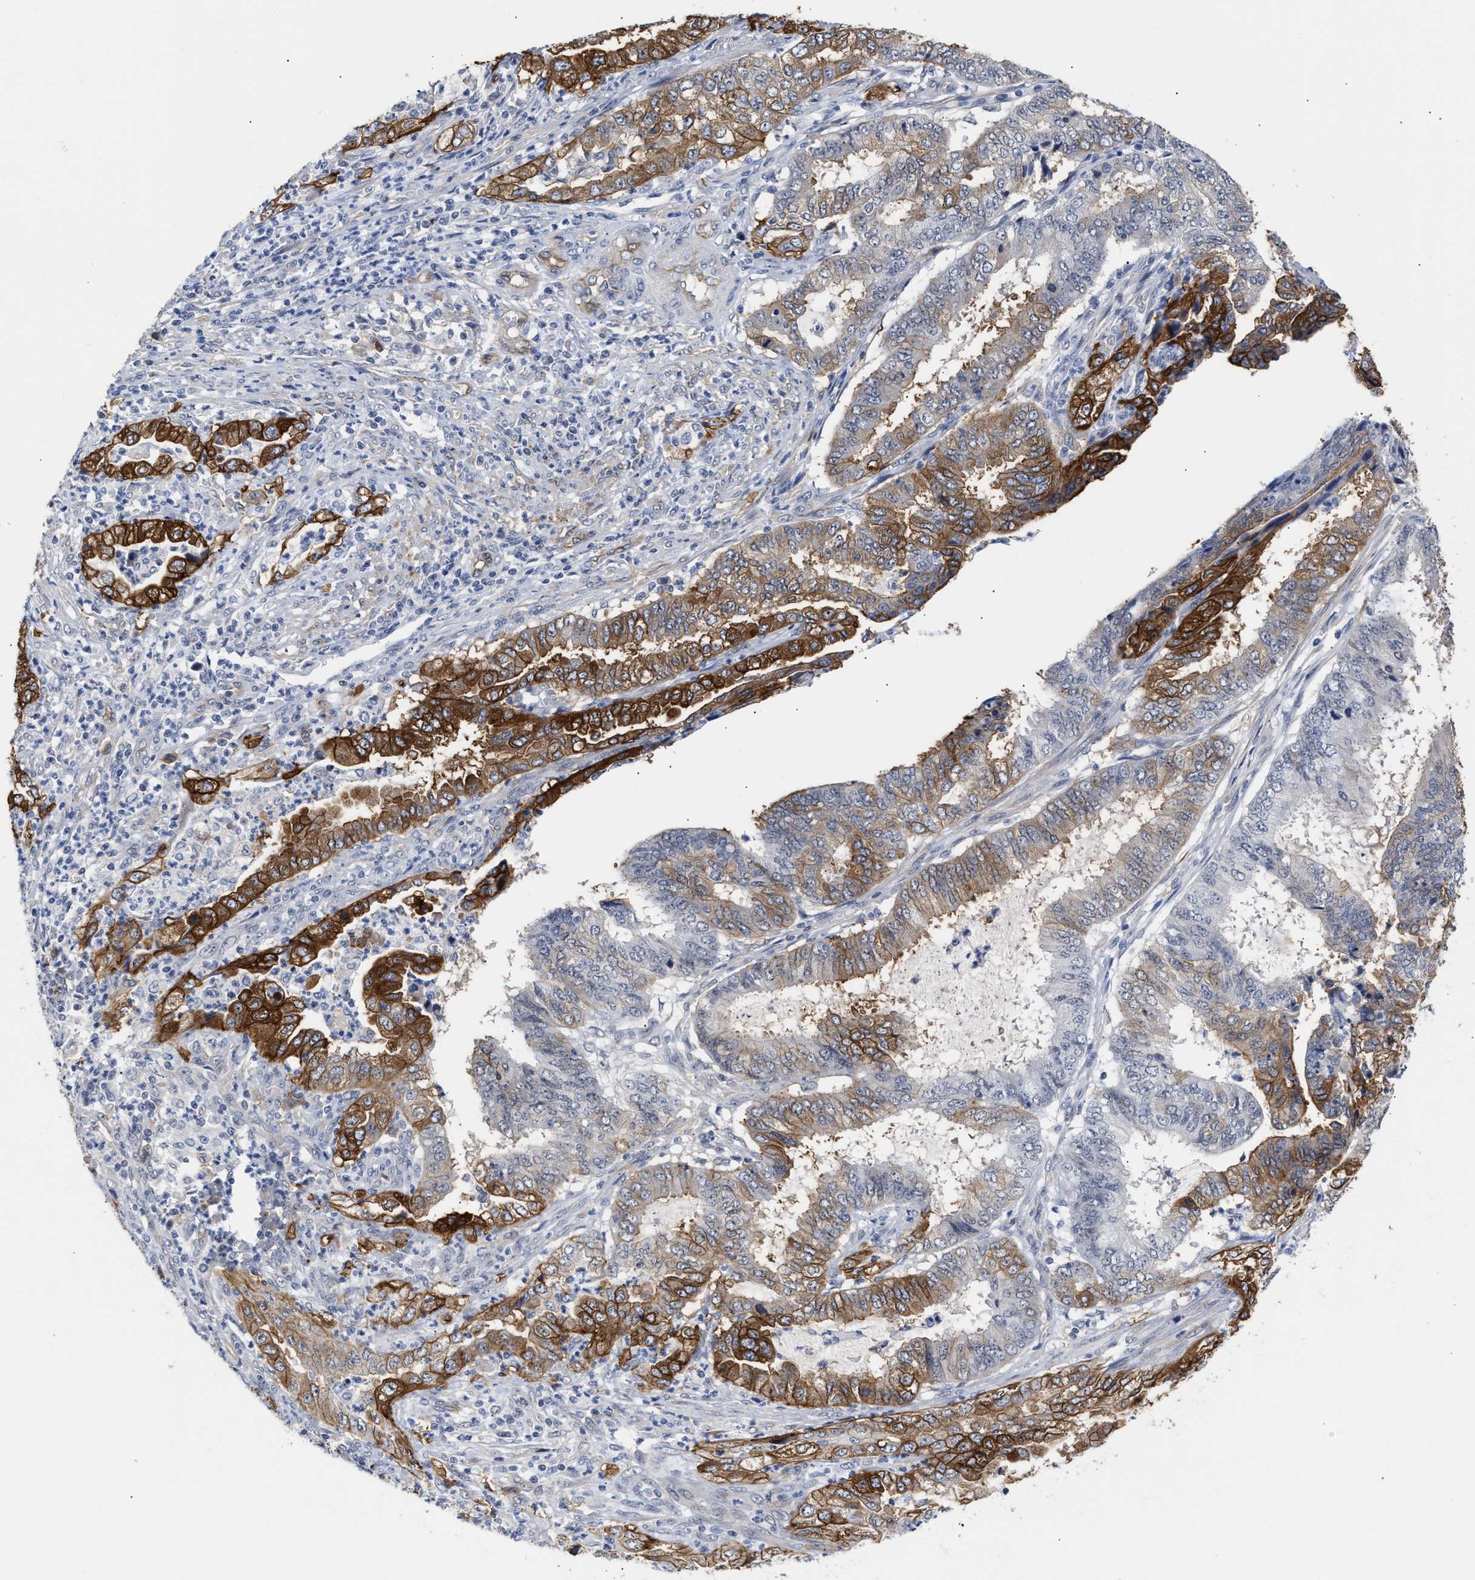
{"staining": {"intensity": "strong", "quantity": ">75%", "location": "cytoplasmic/membranous"}, "tissue": "endometrial cancer", "cell_type": "Tumor cells", "image_type": "cancer", "snomed": [{"axis": "morphology", "description": "Adenocarcinoma, NOS"}, {"axis": "topography", "description": "Endometrium"}], "caption": "Tumor cells reveal strong cytoplasmic/membranous staining in approximately >75% of cells in endometrial adenocarcinoma.", "gene": "AHNAK2", "patient": {"sex": "female", "age": 51}}